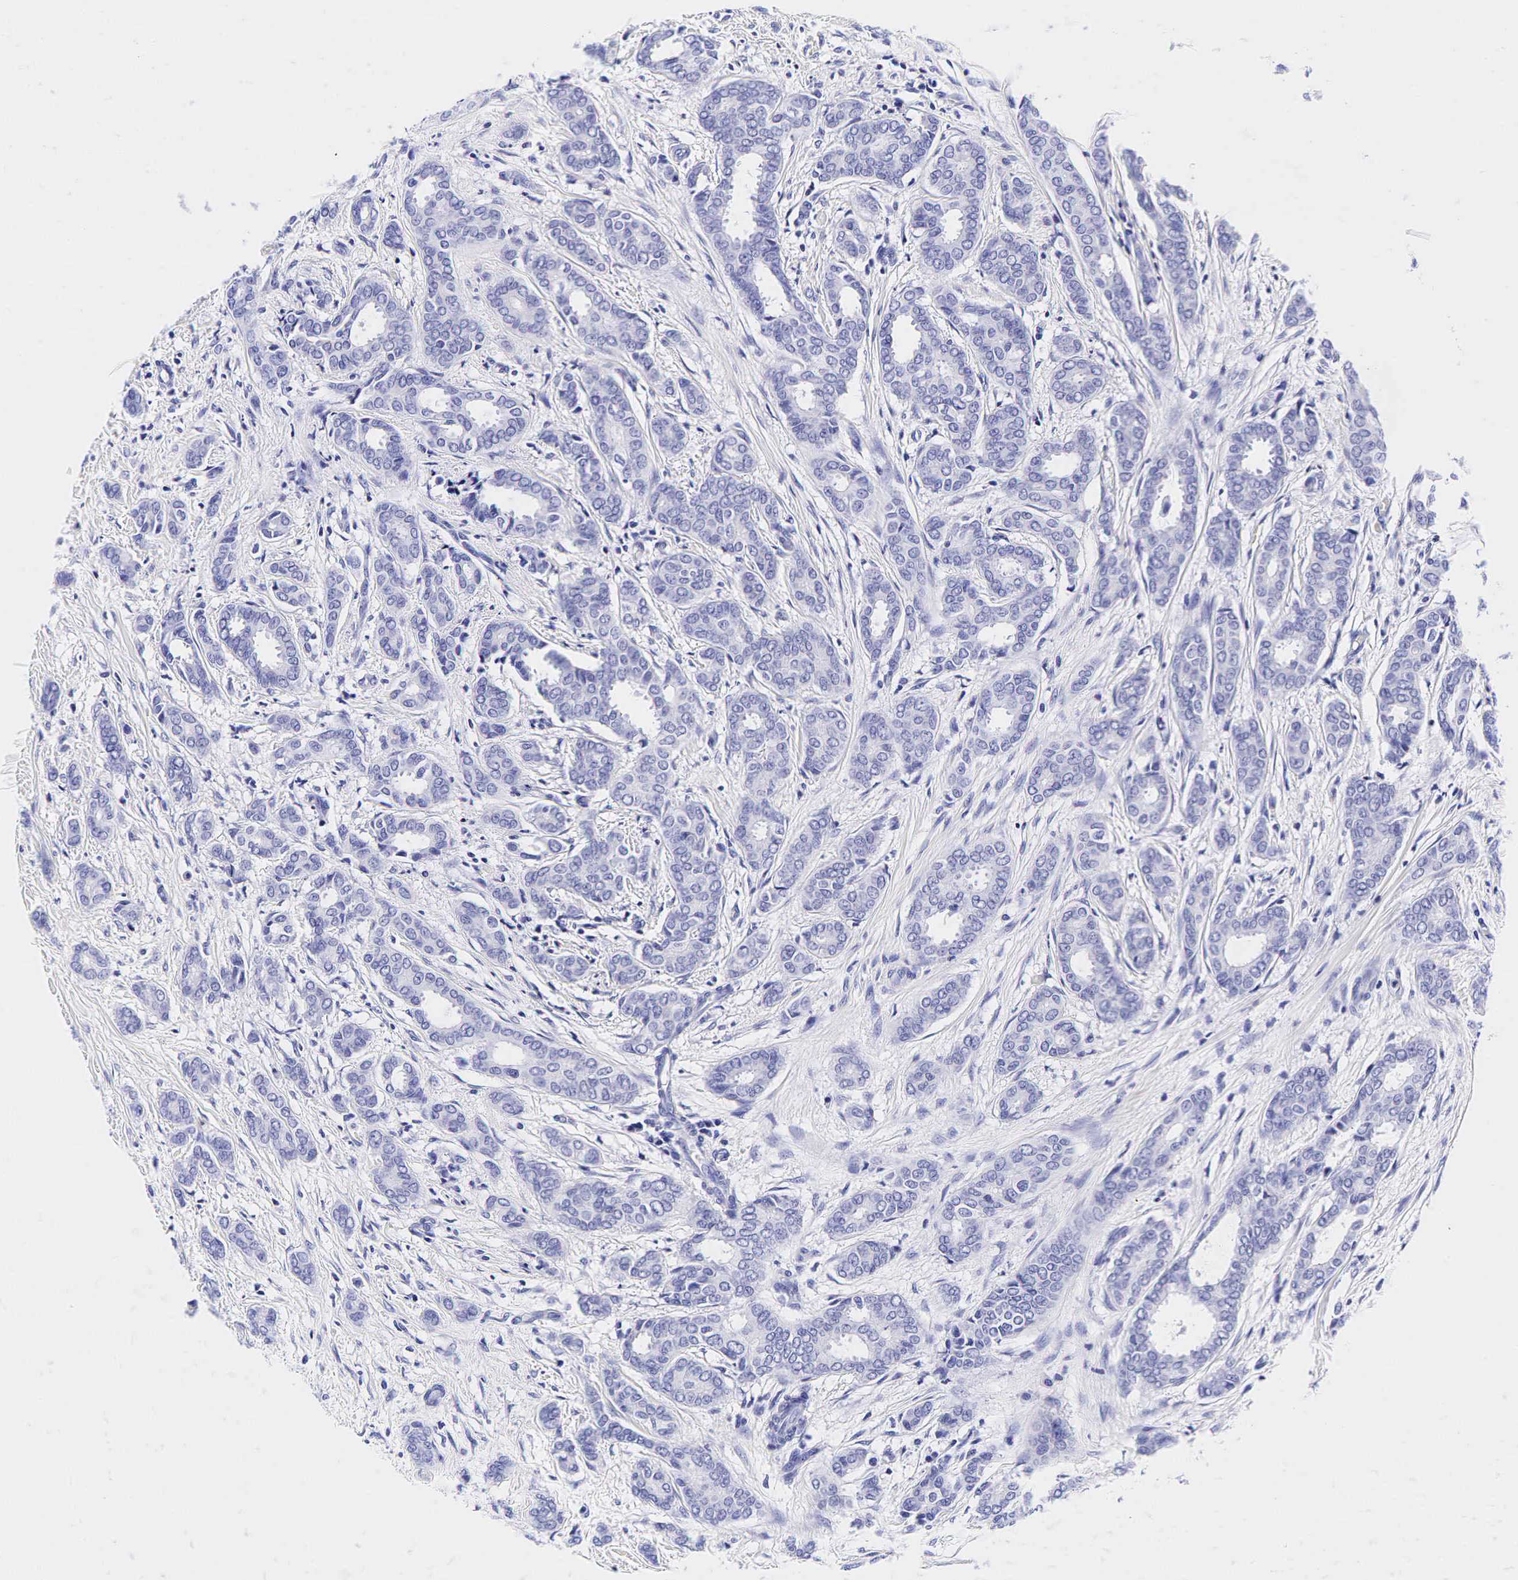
{"staining": {"intensity": "negative", "quantity": "none", "location": "none"}, "tissue": "breast cancer", "cell_type": "Tumor cells", "image_type": "cancer", "snomed": [{"axis": "morphology", "description": "Duct carcinoma"}, {"axis": "topography", "description": "Breast"}], "caption": "Breast invasive ductal carcinoma was stained to show a protein in brown. There is no significant positivity in tumor cells.", "gene": "GCG", "patient": {"sex": "female", "age": 50}}